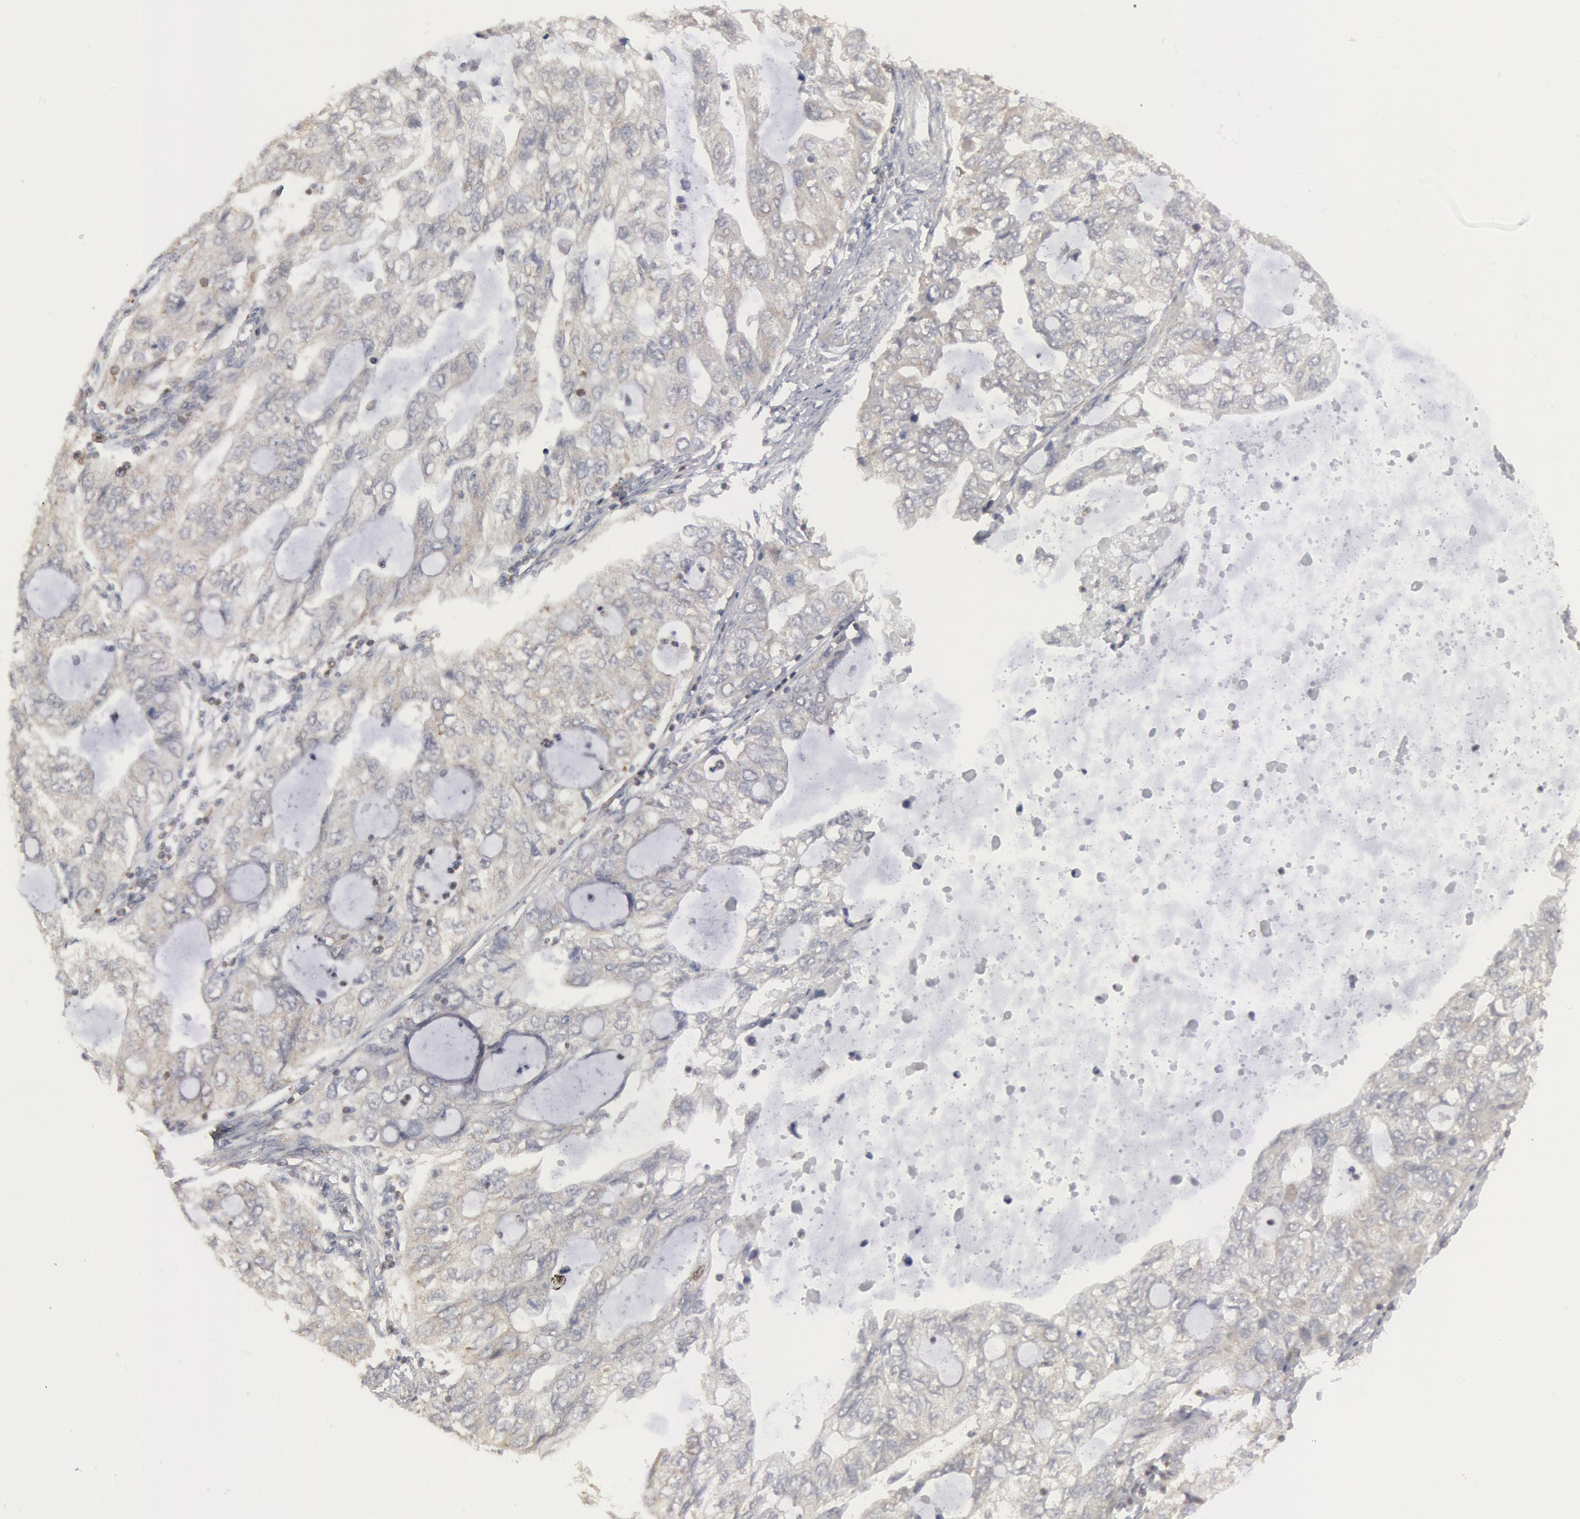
{"staining": {"intensity": "negative", "quantity": "none", "location": "none"}, "tissue": "stomach cancer", "cell_type": "Tumor cells", "image_type": "cancer", "snomed": [{"axis": "morphology", "description": "Adenocarcinoma, NOS"}, {"axis": "topography", "description": "Stomach, upper"}], "caption": "Immunohistochemistry micrograph of neoplastic tissue: stomach cancer (adenocarcinoma) stained with DAB demonstrates no significant protein staining in tumor cells. (DAB immunohistochemistry with hematoxylin counter stain).", "gene": "OSBPL8", "patient": {"sex": "female", "age": 52}}